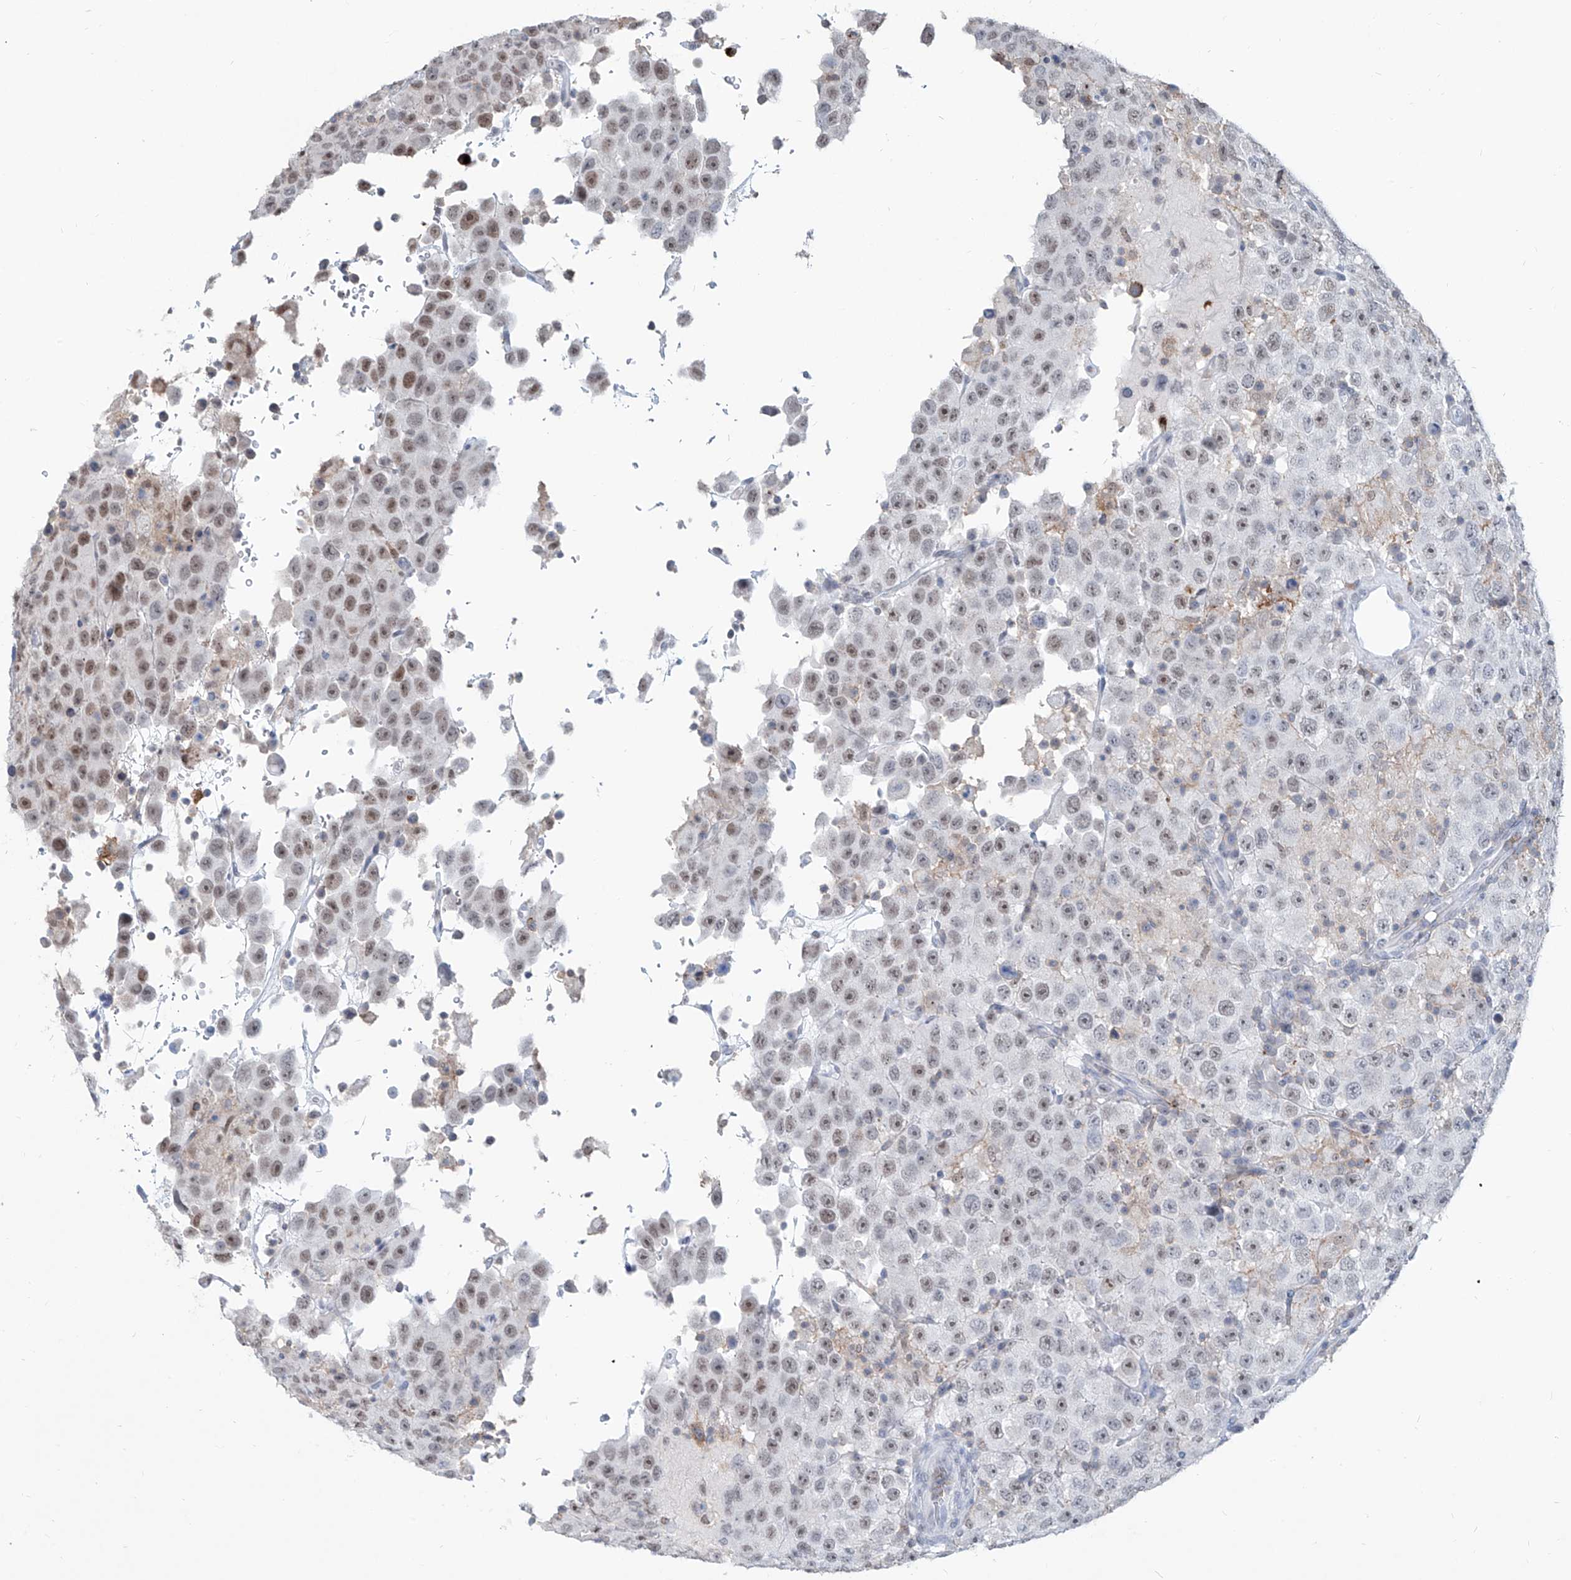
{"staining": {"intensity": "moderate", "quantity": "<25%", "location": "nuclear"}, "tissue": "testis cancer", "cell_type": "Tumor cells", "image_type": "cancer", "snomed": [{"axis": "morphology", "description": "Seminoma, NOS"}, {"axis": "topography", "description": "Testis"}], "caption": "Moderate nuclear positivity is identified in about <25% of tumor cells in seminoma (testis). The staining was performed using DAB (3,3'-diaminobenzidine), with brown indicating positive protein expression. Nuclei are stained blue with hematoxylin.", "gene": "ZBTB48", "patient": {"sex": "male", "age": 41}}